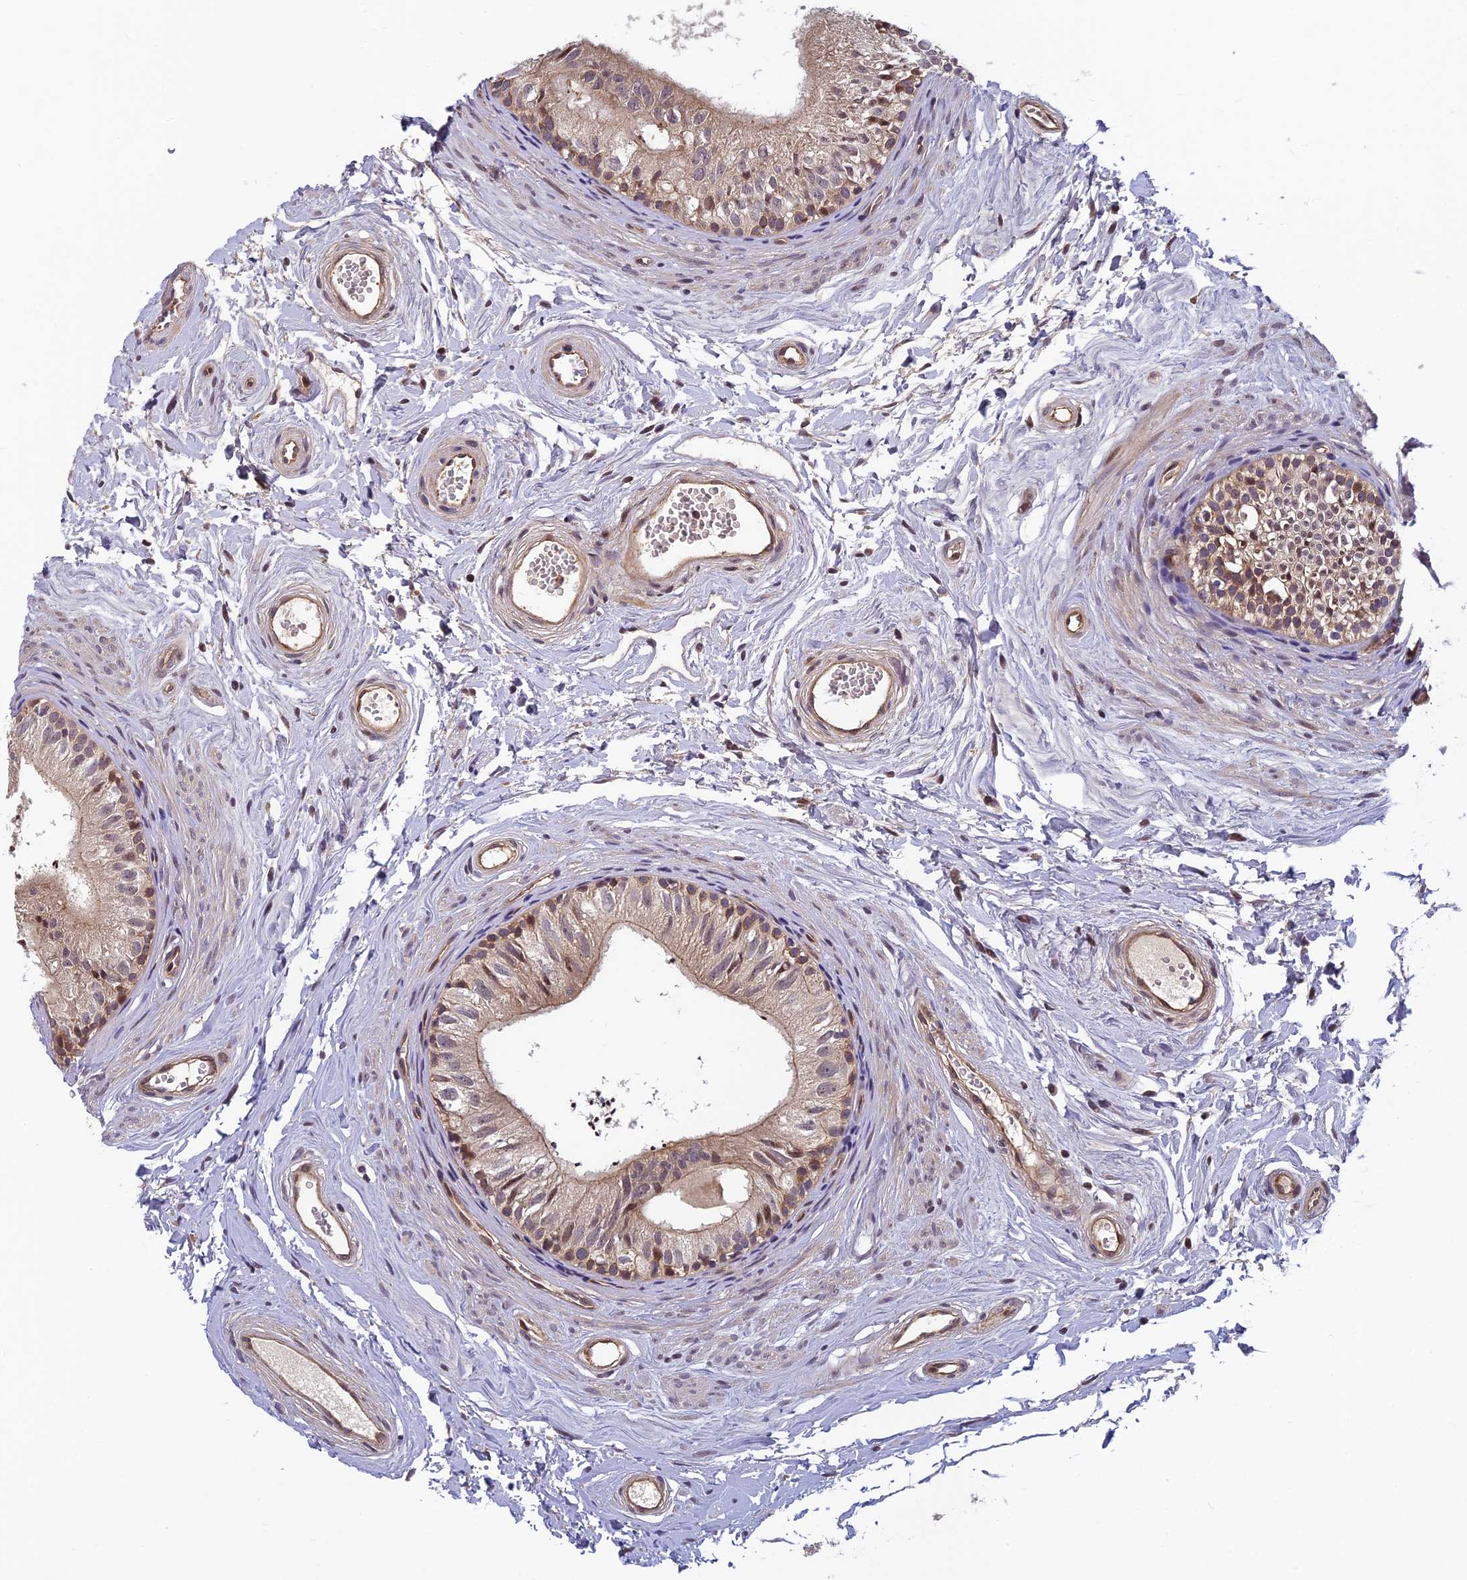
{"staining": {"intensity": "moderate", "quantity": "<25%", "location": "cytoplasmic/membranous,nuclear"}, "tissue": "epididymis", "cell_type": "Glandular cells", "image_type": "normal", "snomed": [{"axis": "morphology", "description": "Normal tissue, NOS"}, {"axis": "topography", "description": "Epididymis"}], "caption": "A brown stain shows moderate cytoplasmic/membranous,nuclear staining of a protein in glandular cells of unremarkable epididymis. The staining was performed using DAB to visualize the protein expression in brown, while the nuclei were stained in blue with hematoxylin (Magnification: 20x).", "gene": "PIKFYVE", "patient": {"sex": "male", "age": 56}}